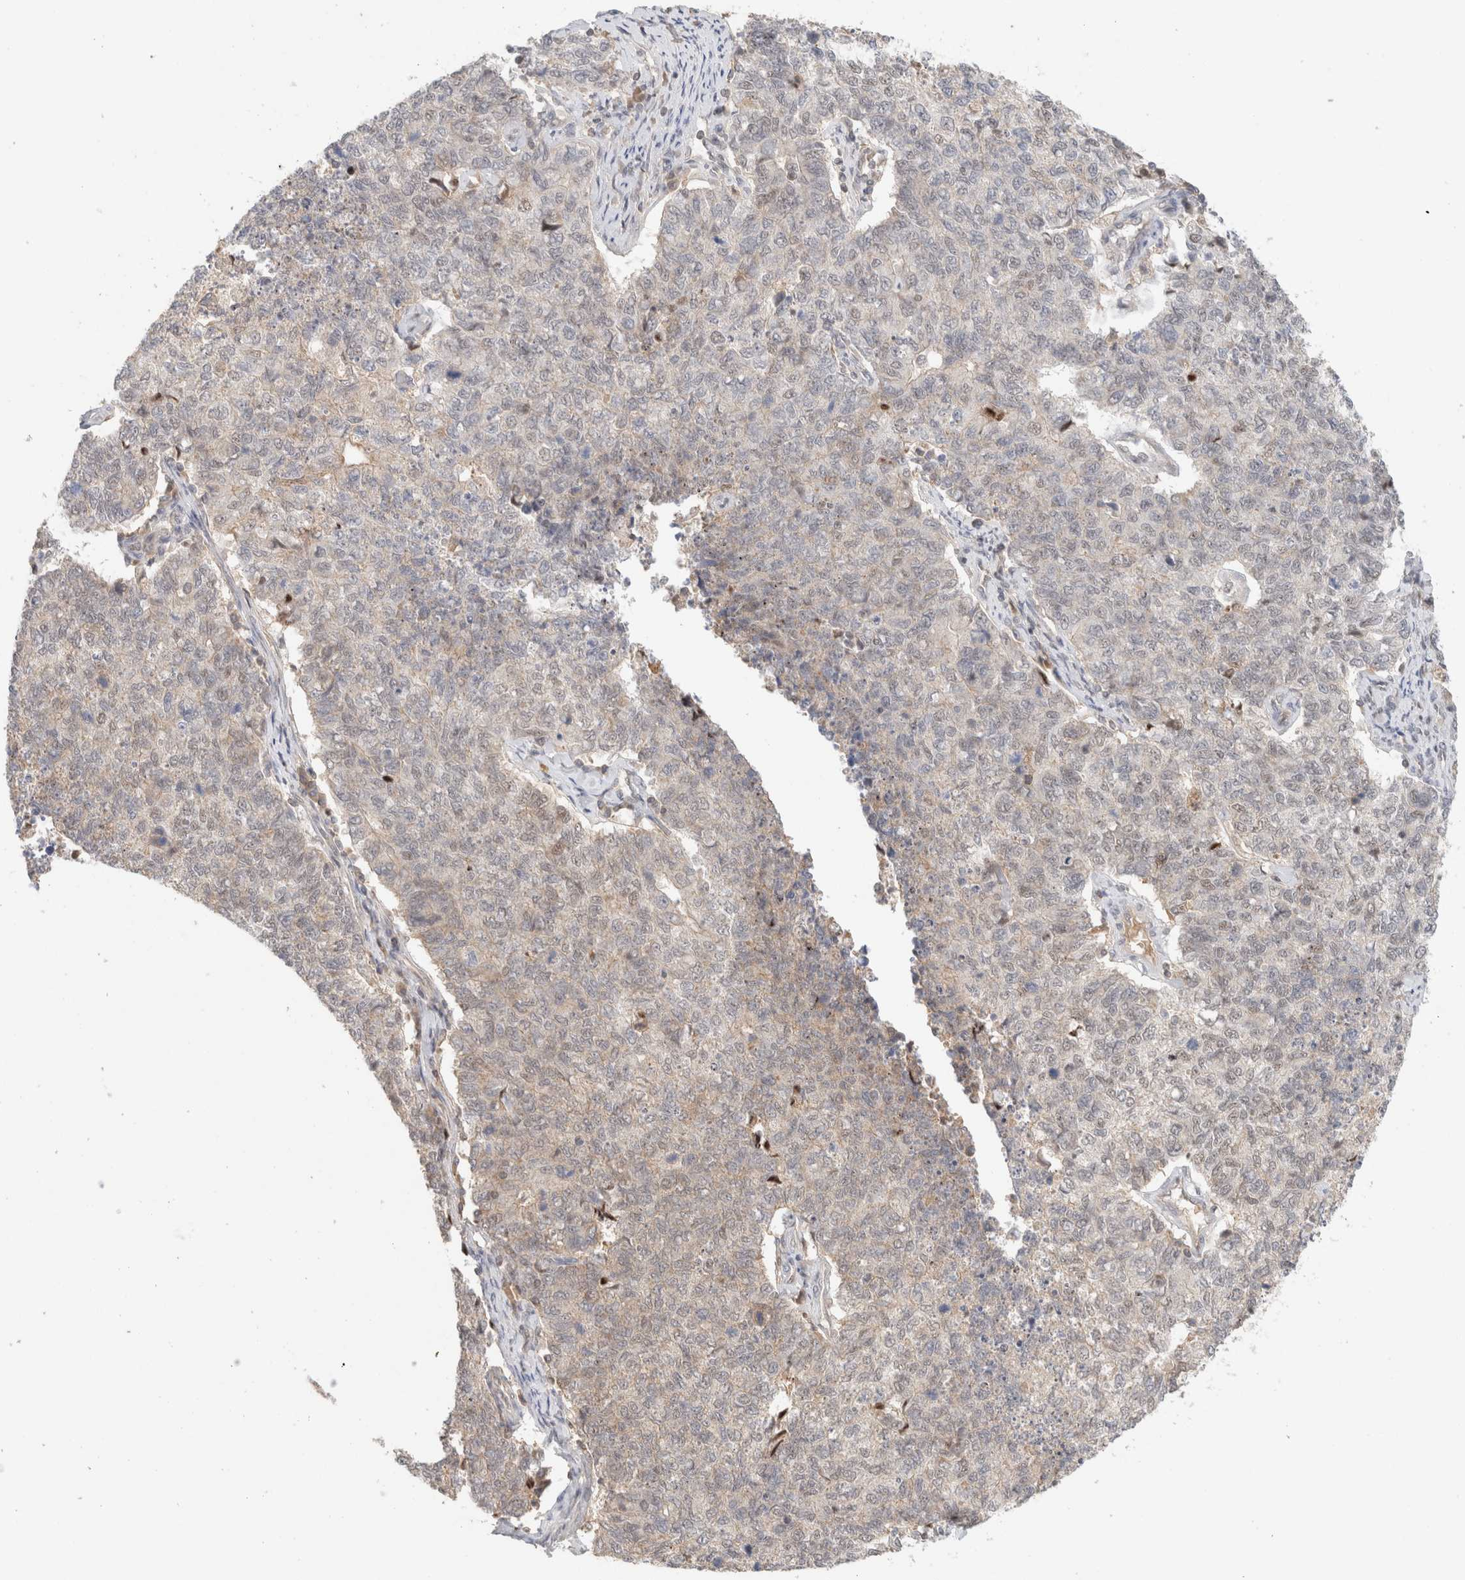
{"staining": {"intensity": "weak", "quantity": "<25%", "location": "cytoplasmic/membranous"}, "tissue": "cervical cancer", "cell_type": "Tumor cells", "image_type": "cancer", "snomed": [{"axis": "morphology", "description": "Squamous cell carcinoma, NOS"}, {"axis": "topography", "description": "Cervix"}], "caption": "DAB immunohistochemical staining of human cervical cancer exhibits no significant positivity in tumor cells.", "gene": "MRM3", "patient": {"sex": "female", "age": 63}}